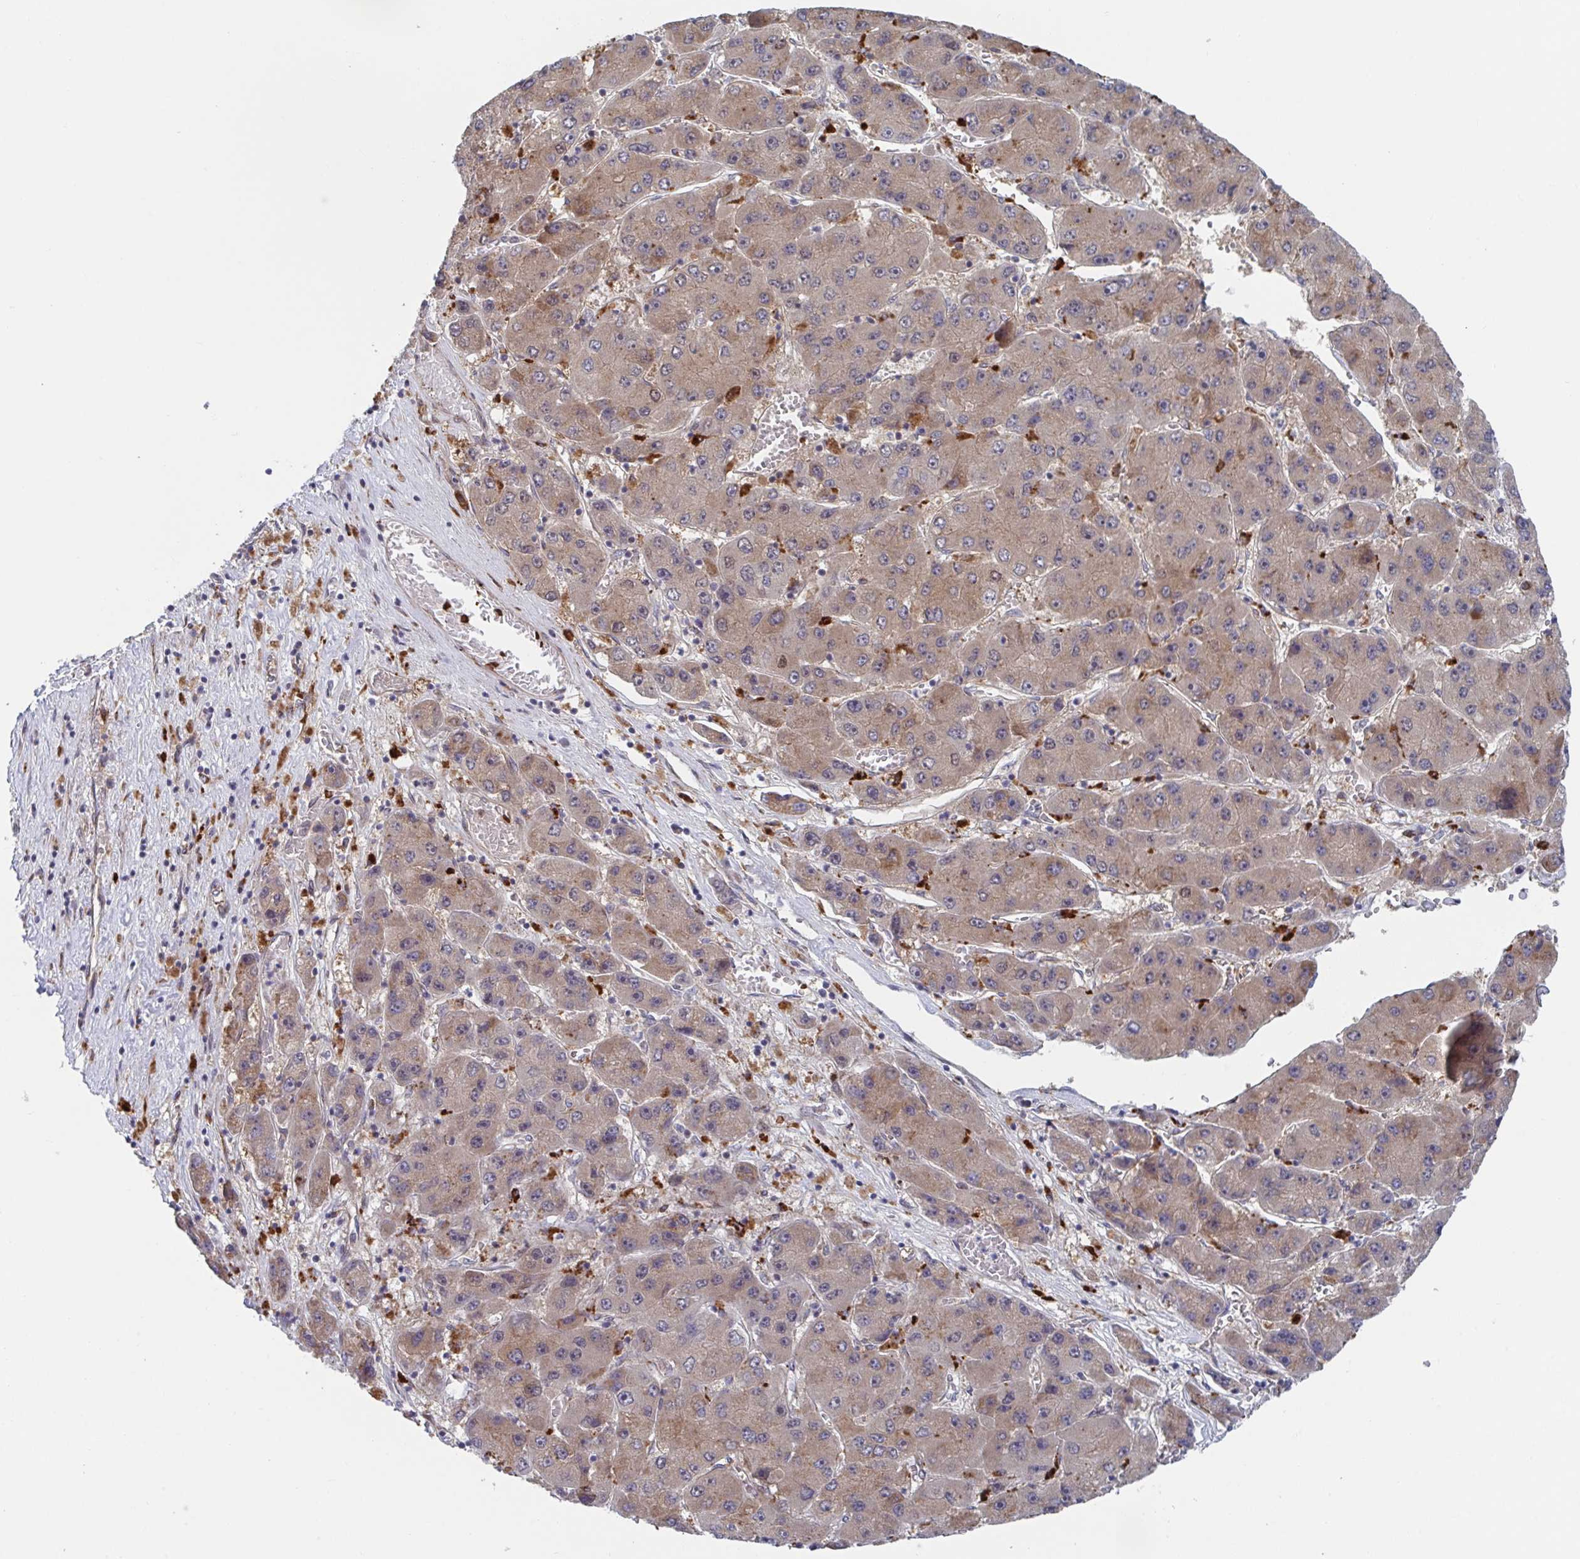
{"staining": {"intensity": "moderate", "quantity": ">75%", "location": "cytoplasmic/membranous"}, "tissue": "liver cancer", "cell_type": "Tumor cells", "image_type": "cancer", "snomed": [{"axis": "morphology", "description": "Carcinoma, Hepatocellular, NOS"}, {"axis": "topography", "description": "Liver"}], "caption": "Protein expression analysis of human liver cancer reveals moderate cytoplasmic/membranous positivity in about >75% of tumor cells.", "gene": "FJX1", "patient": {"sex": "female", "age": 61}}